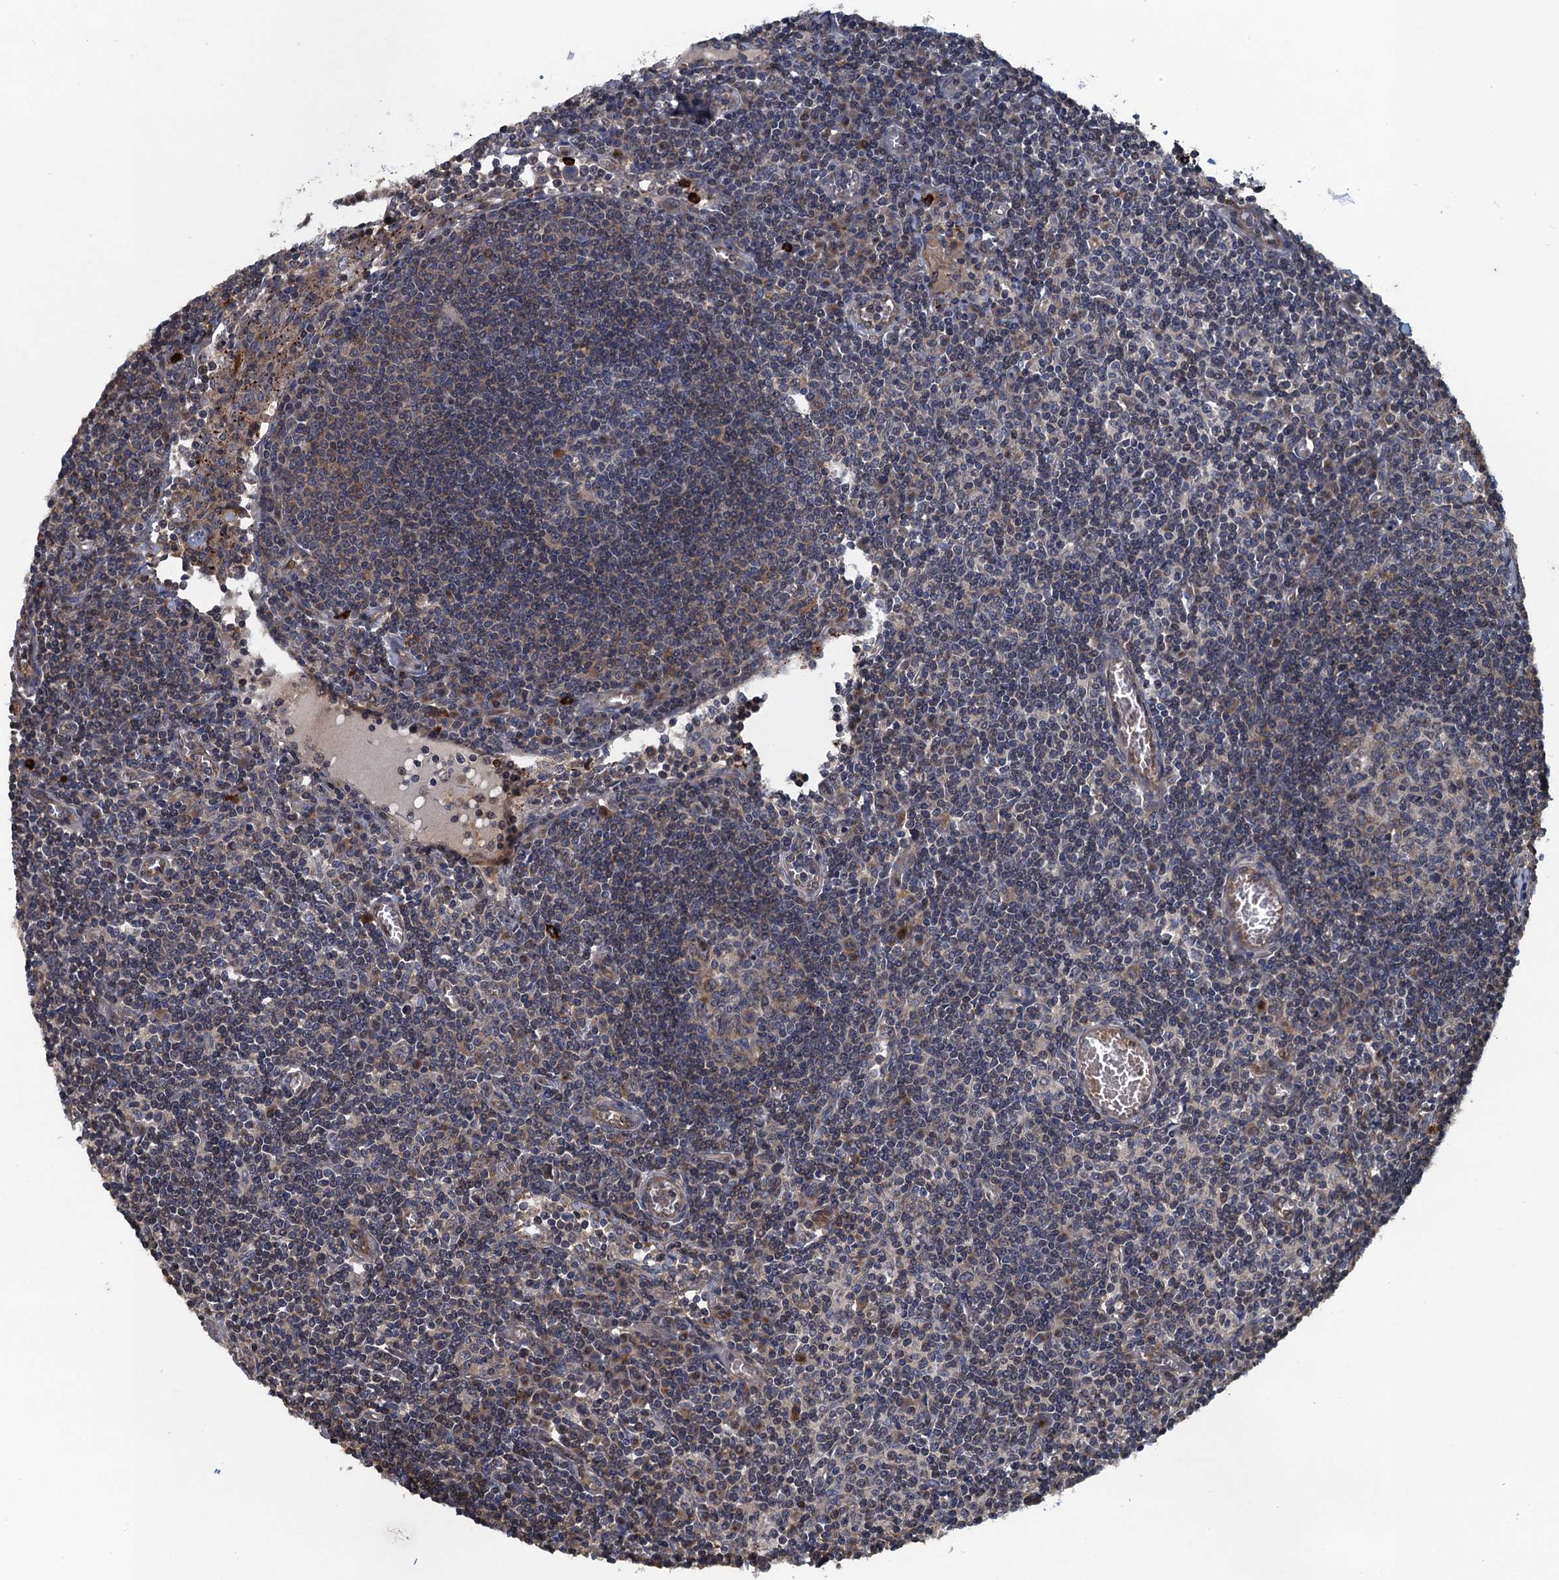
{"staining": {"intensity": "weak", "quantity": "<25%", "location": "cytoplasmic/membranous"}, "tissue": "lymph node", "cell_type": "Germinal center cells", "image_type": "normal", "snomed": [{"axis": "morphology", "description": "Normal tissue, NOS"}, {"axis": "topography", "description": "Lymph node"}], "caption": "DAB (3,3'-diaminobenzidine) immunohistochemical staining of normal lymph node shows no significant staining in germinal center cells.", "gene": "KBTBD8", "patient": {"sex": "female", "age": 55}}